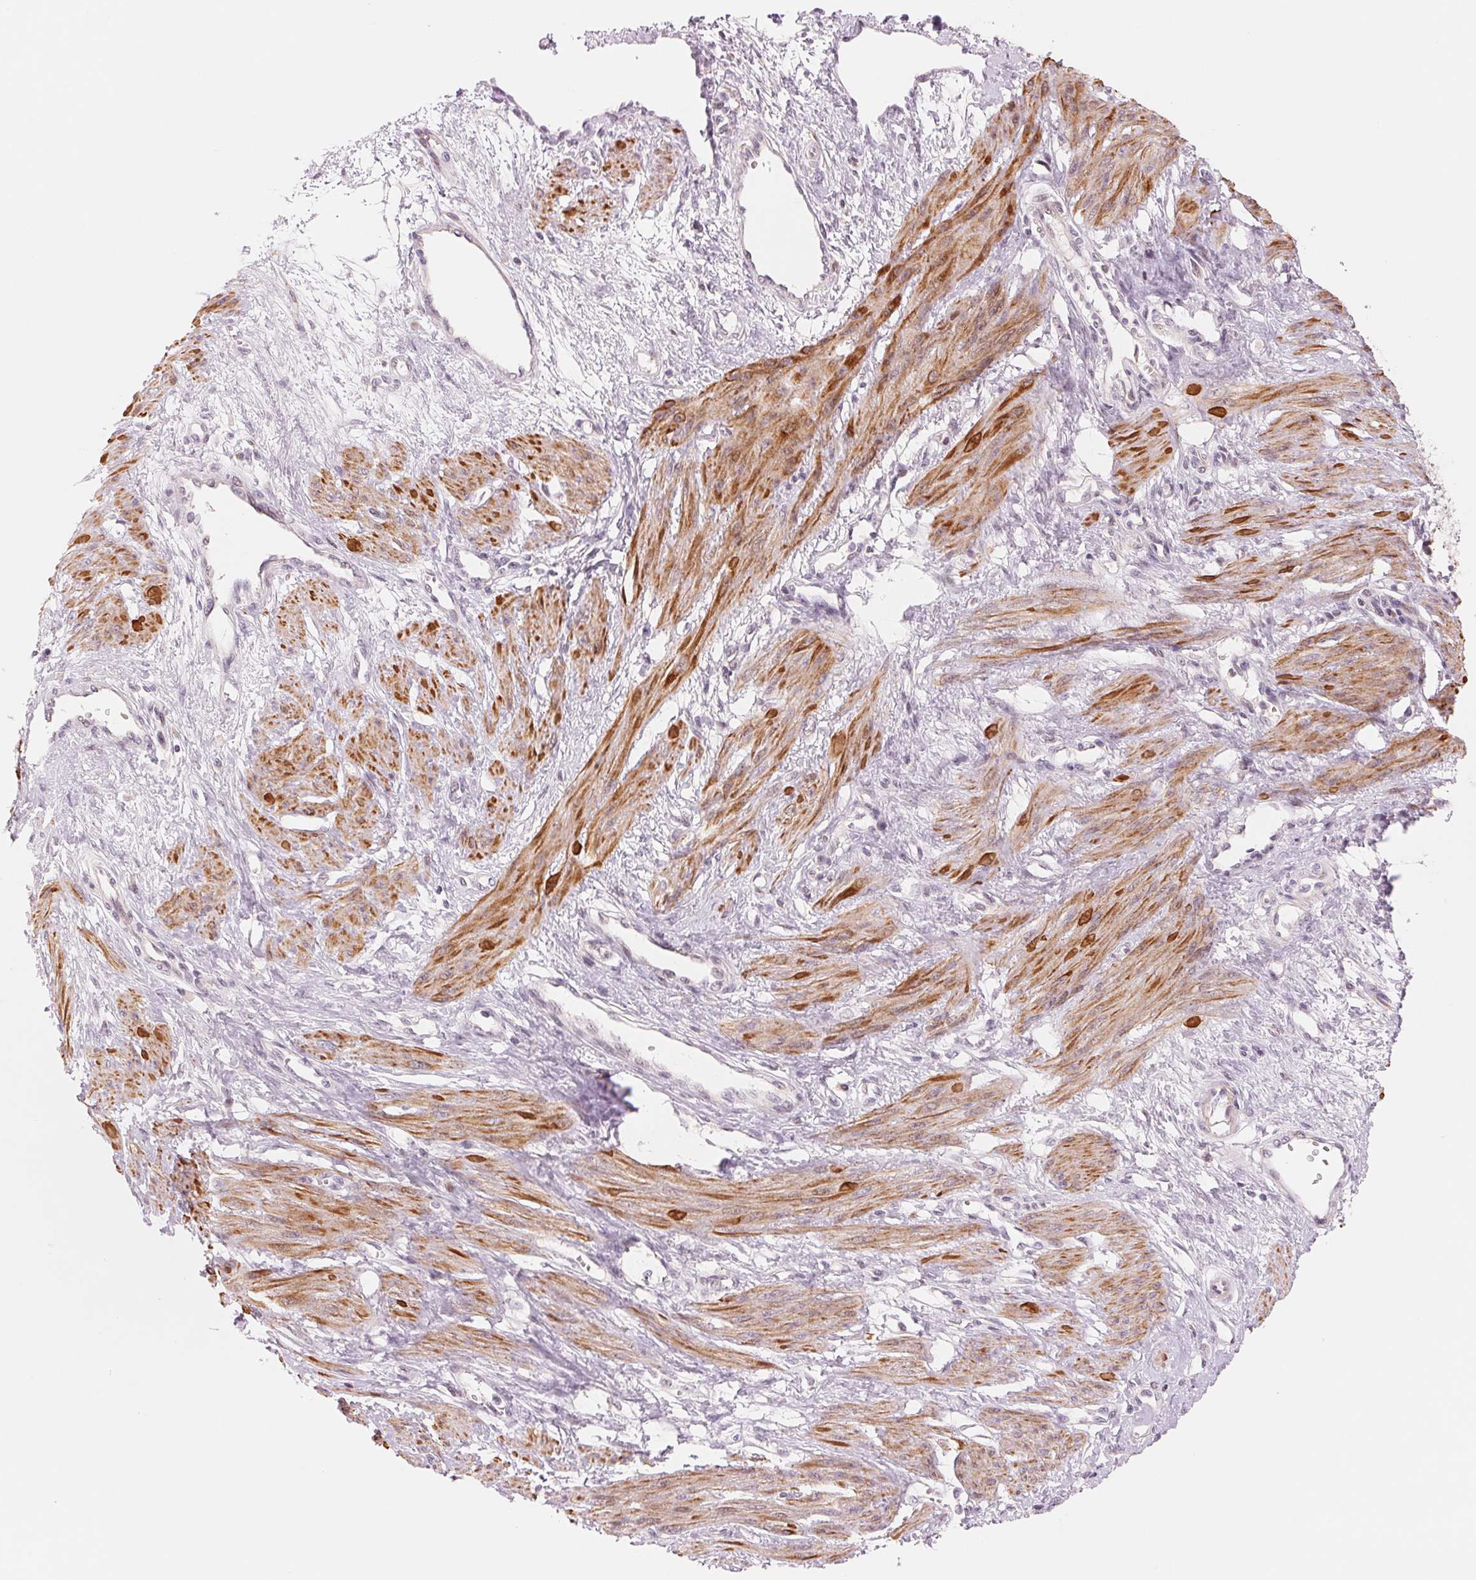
{"staining": {"intensity": "moderate", "quantity": ">75%", "location": "cytoplasmic/membranous"}, "tissue": "smooth muscle", "cell_type": "Smooth muscle cells", "image_type": "normal", "snomed": [{"axis": "morphology", "description": "Normal tissue, NOS"}, {"axis": "topography", "description": "Smooth muscle"}, {"axis": "topography", "description": "Uterus"}], "caption": "Protein expression analysis of normal smooth muscle displays moderate cytoplasmic/membranous expression in about >75% of smooth muscle cells. Using DAB (brown) and hematoxylin (blue) stains, captured at high magnification using brightfield microscopy.", "gene": "SLC17A4", "patient": {"sex": "female", "age": 39}}